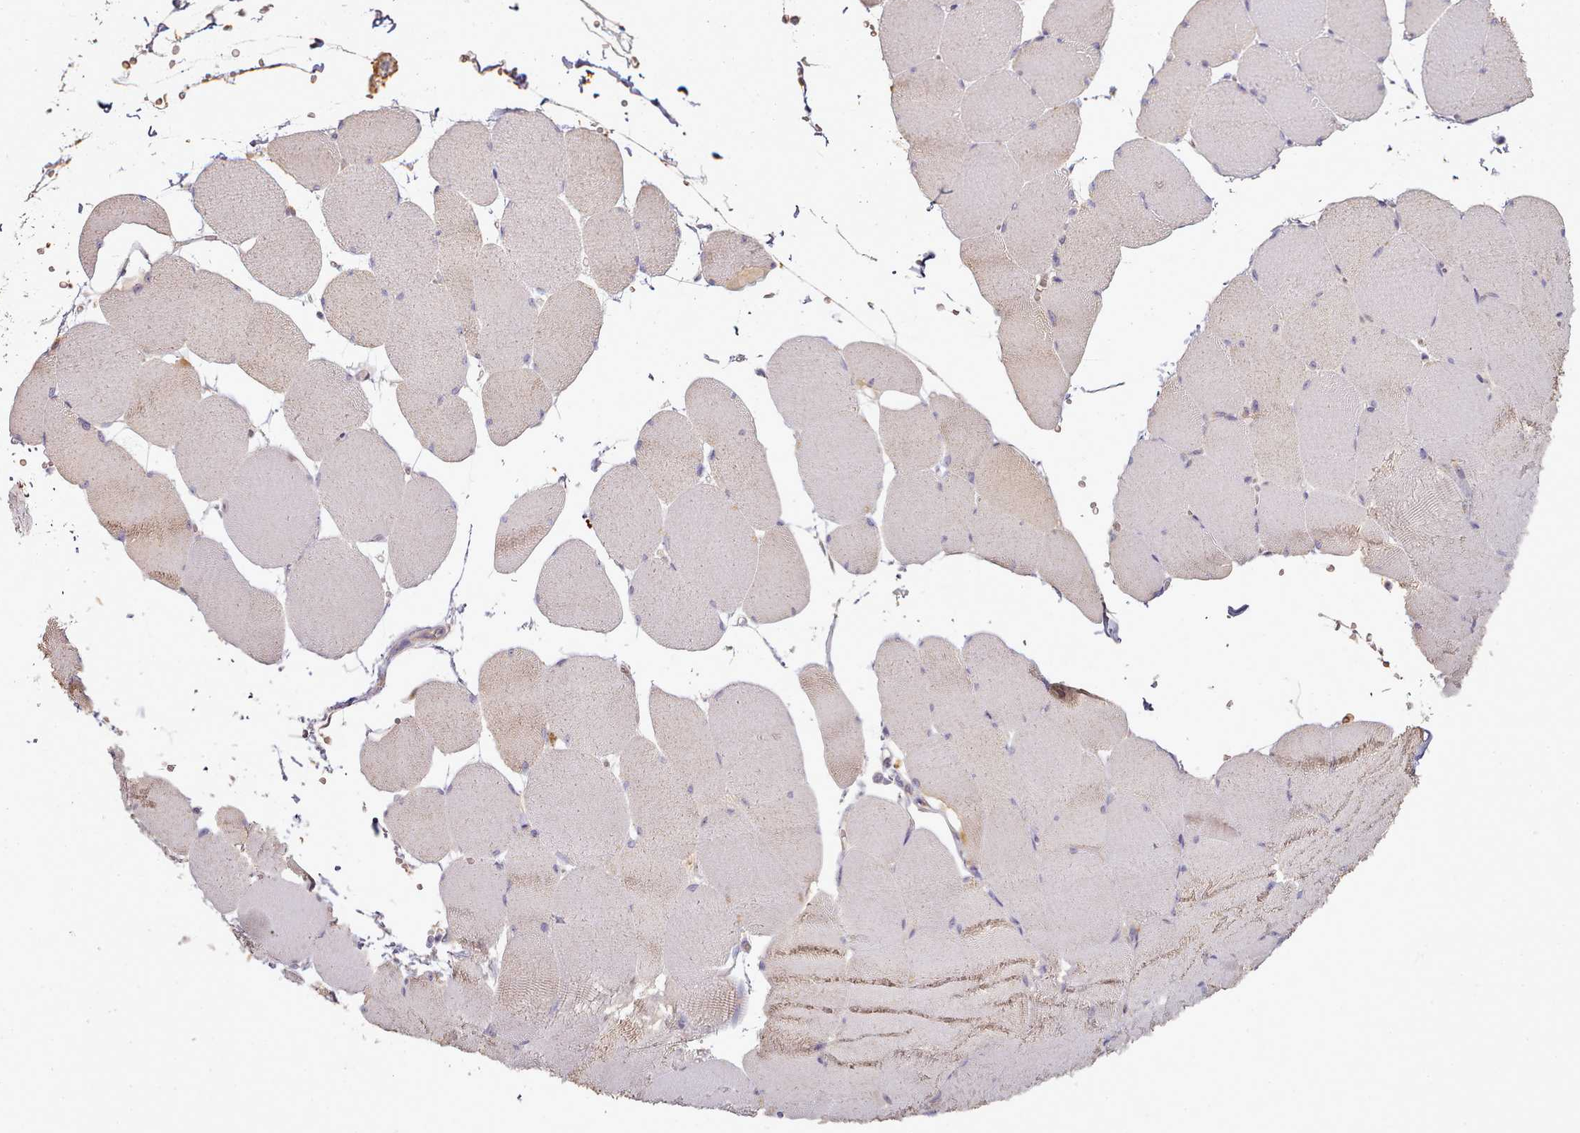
{"staining": {"intensity": "negative", "quantity": "none", "location": "none"}, "tissue": "skeletal muscle", "cell_type": "Myocytes", "image_type": "normal", "snomed": [{"axis": "morphology", "description": "Normal tissue, NOS"}, {"axis": "topography", "description": "Skeletal muscle"}, {"axis": "topography", "description": "Head-Neck"}], "caption": "The immunohistochemistry (IHC) image has no significant positivity in myocytes of skeletal muscle.", "gene": "C1QTNF5", "patient": {"sex": "male", "age": 66}}